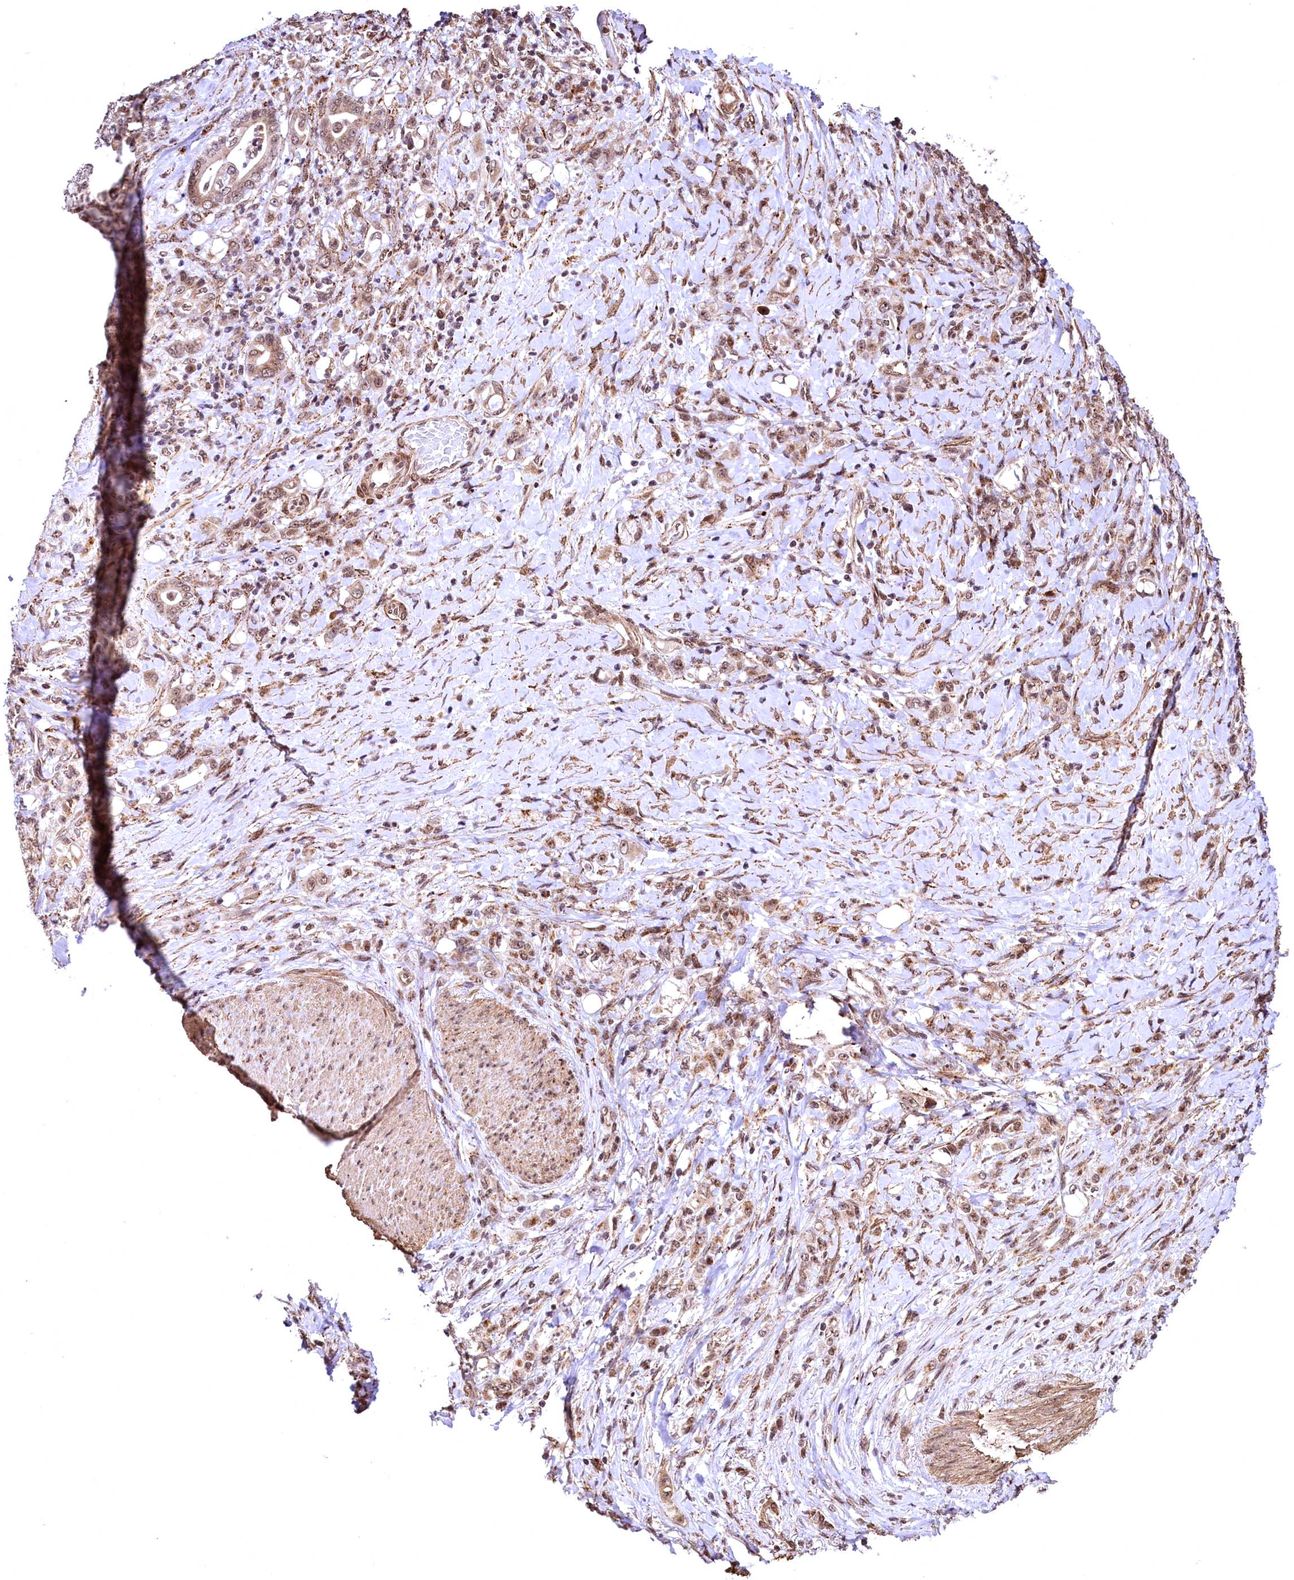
{"staining": {"intensity": "weak", "quantity": ">75%", "location": "cytoplasmic/membranous,nuclear"}, "tissue": "stomach cancer", "cell_type": "Tumor cells", "image_type": "cancer", "snomed": [{"axis": "morphology", "description": "Adenocarcinoma, NOS"}, {"axis": "topography", "description": "Stomach"}], "caption": "Immunohistochemical staining of adenocarcinoma (stomach) demonstrates low levels of weak cytoplasmic/membranous and nuclear protein positivity in approximately >75% of tumor cells.", "gene": "PDS5B", "patient": {"sex": "female", "age": 79}}